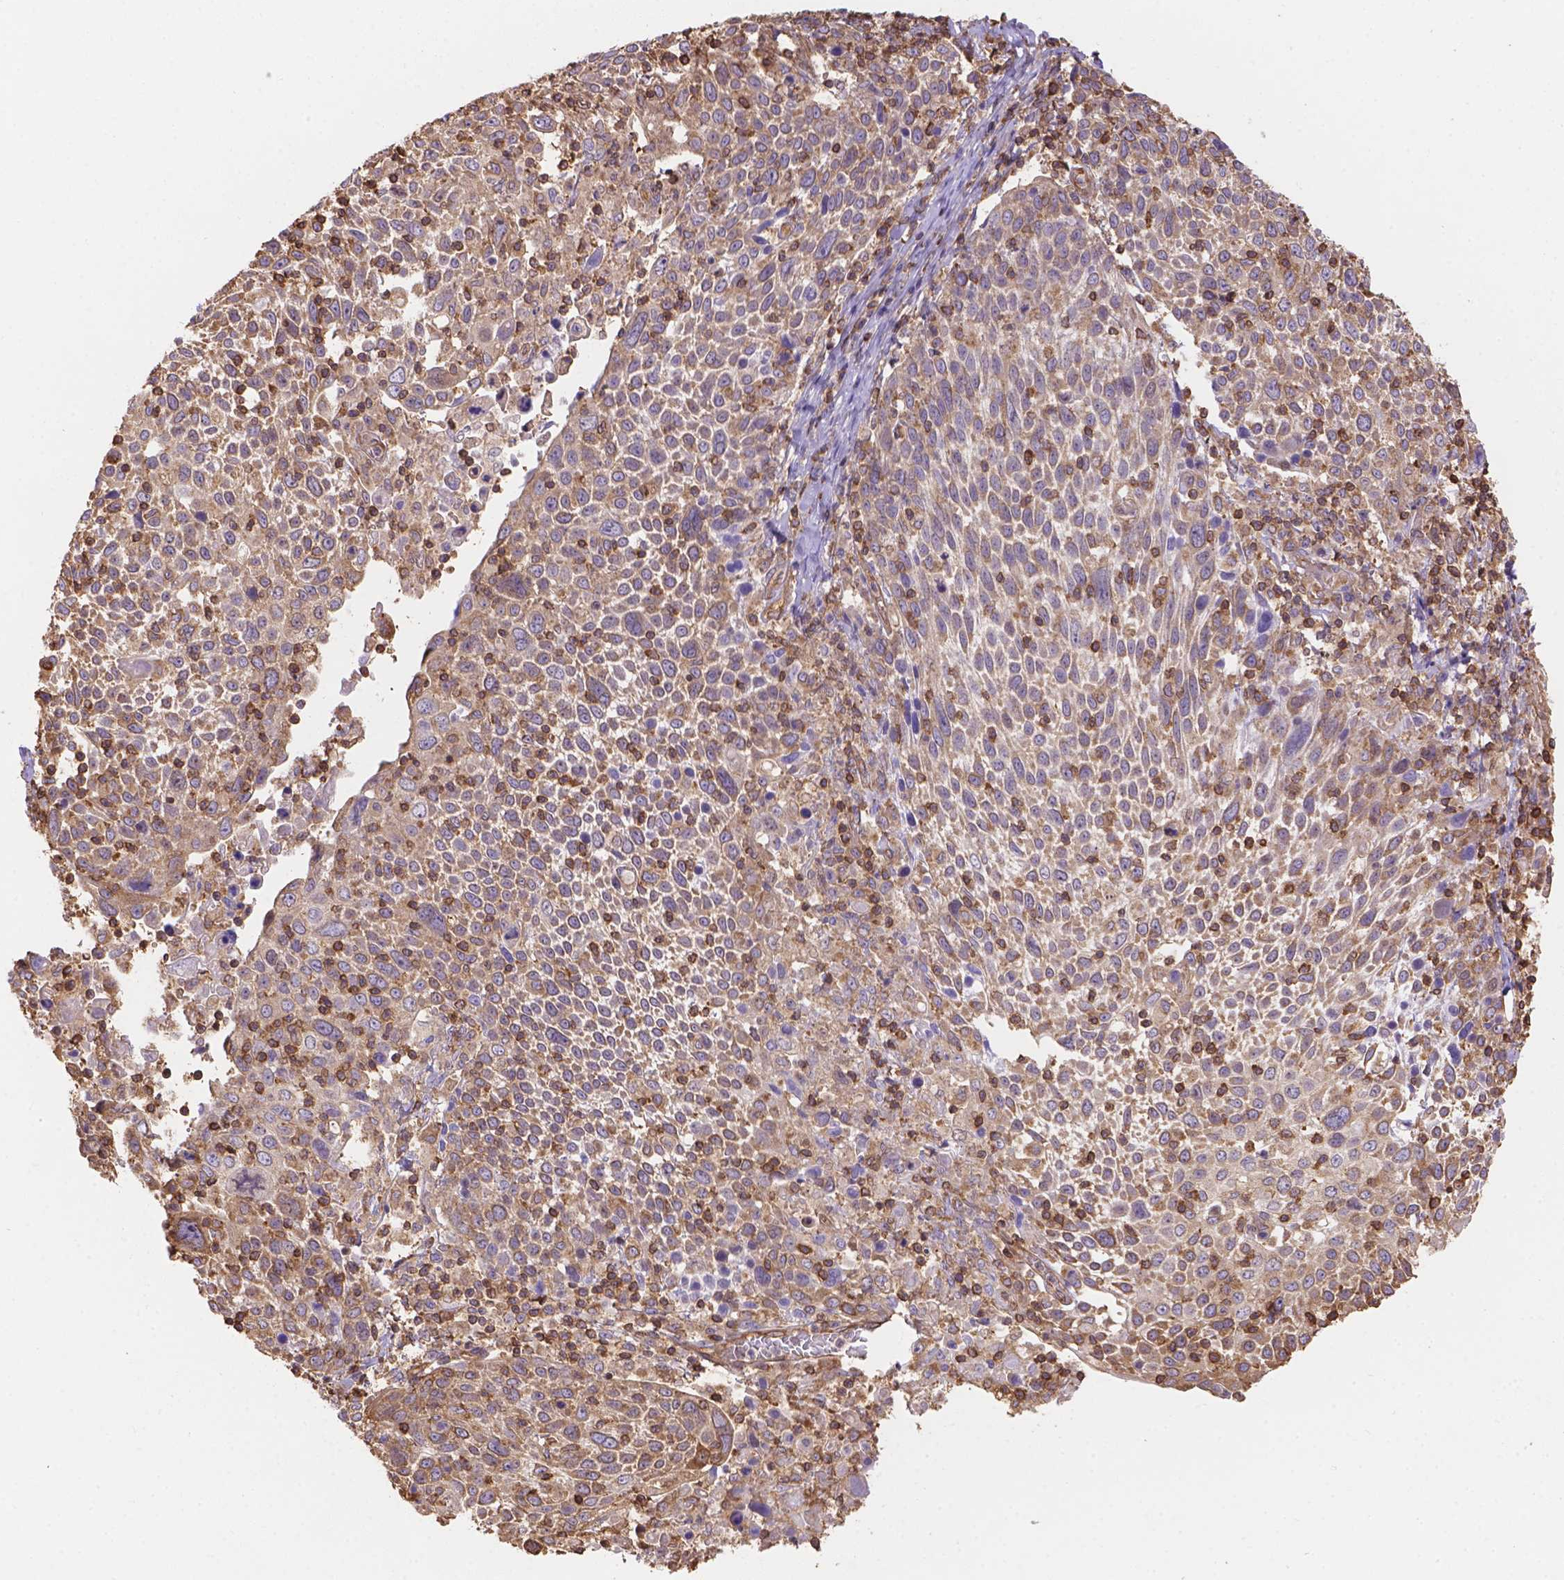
{"staining": {"intensity": "weak", "quantity": ">75%", "location": "cytoplasmic/membranous"}, "tissue": "cervical cancer", "cell_type": "Tumor cells", "image_type": "cancer", "snomed": [{"axis": "morphology", "description": "Squamous cell carcinoma, NOS"}, {"axis": "topography", "description": "Cervix"}], "caption": "The immunohistochemical stain shows weak cytoplasmic/membranous expression in tumor cells of squamous cell carcinoma (cervical) tissue.", "gene": "DMWD", "patient": {"sex": "female", "age": 61}}